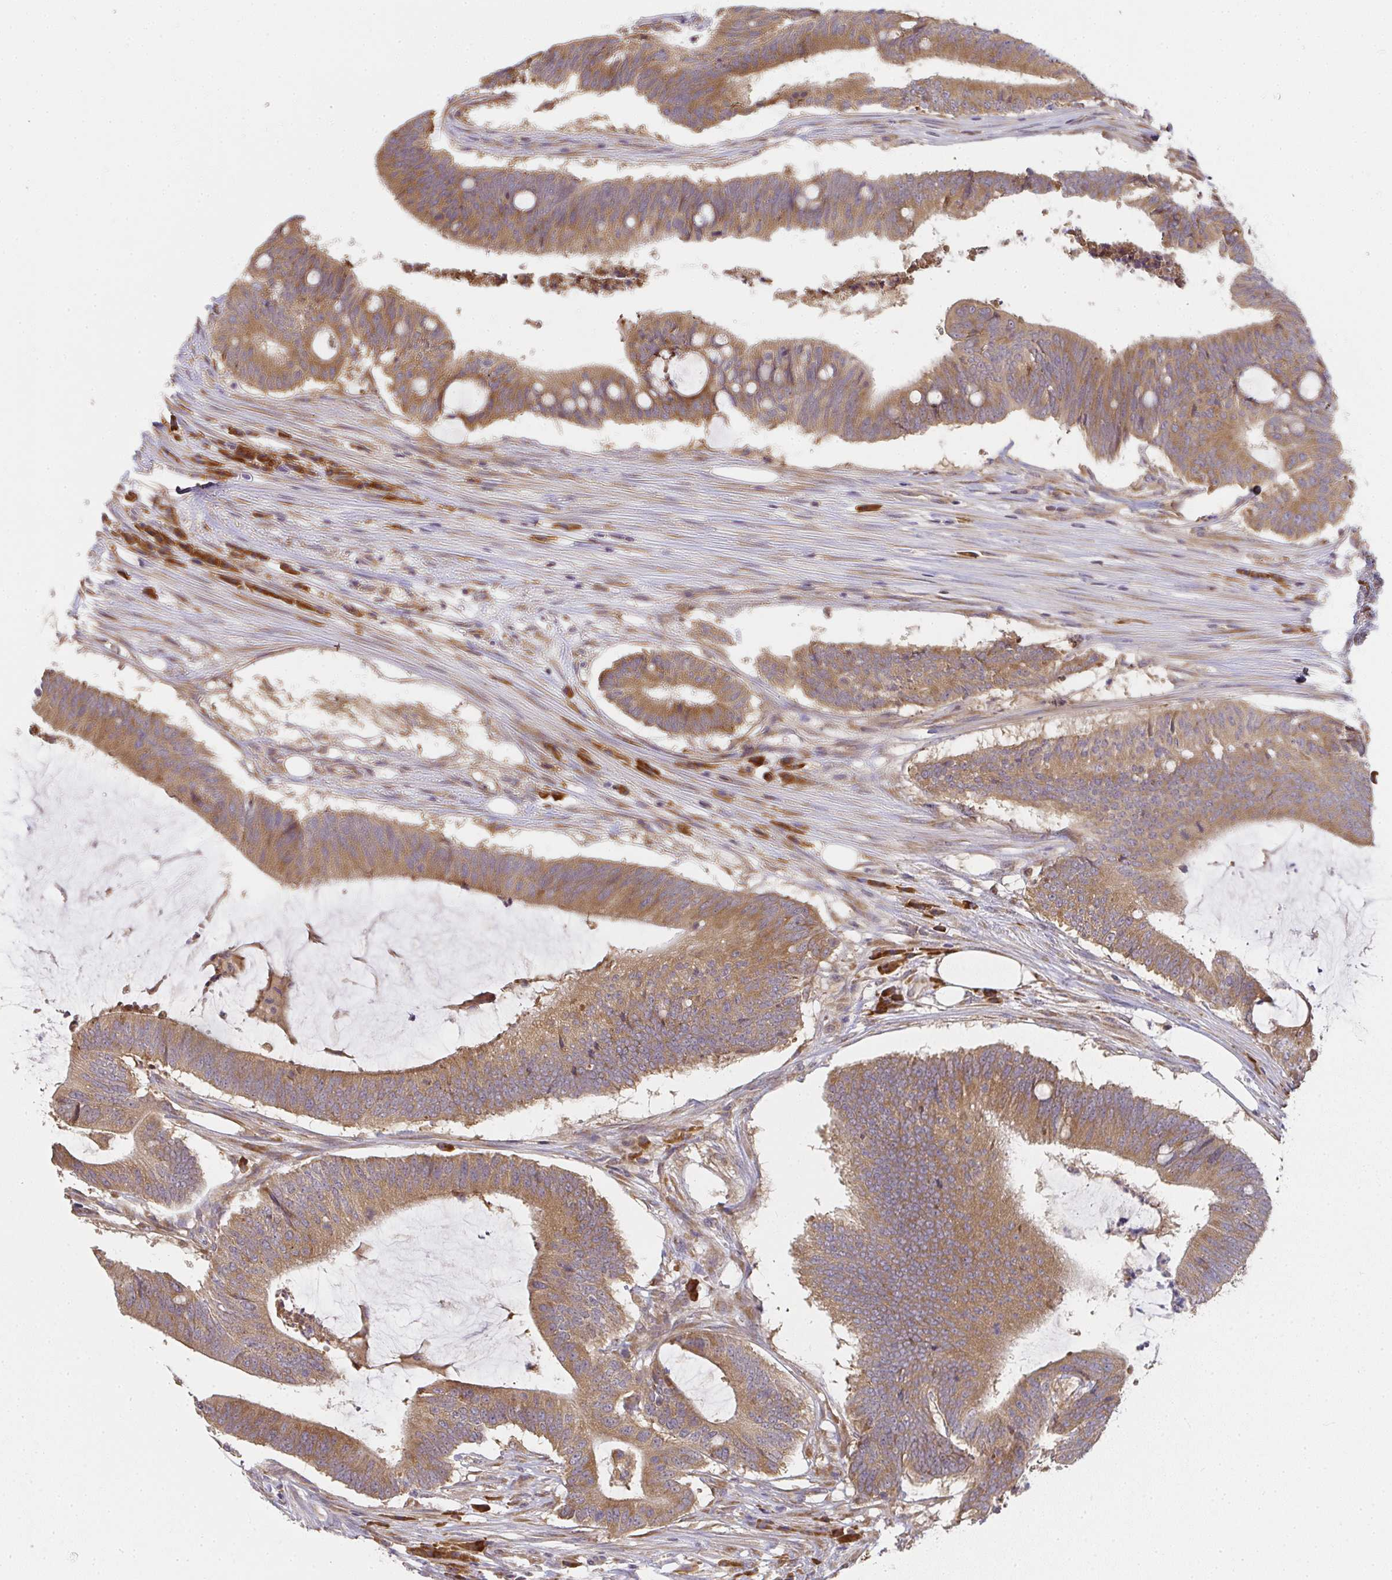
{"staining": {"intensity": "moderate", "quantity": ">75%", "location": "cytoplasmic/membranous"}, "tissue": "colorectal cancer", "cell_type": "Tumor cells", "image_type": "cancer", "snomed": [{"axis": "morphology", "description": "Adenocarcinoma, NOS"}, {"axis": "topography", "description": "Colon"}], "caption": "Immunohistochemical staining of human adenocarcinoma (colorectal) shows medium levels of moderate cytoplasmic/membranous protein positivity in about >75% of tumor cells.", "gene": "SLC35B3", "patient": {"sex": "female", "age": 43}}